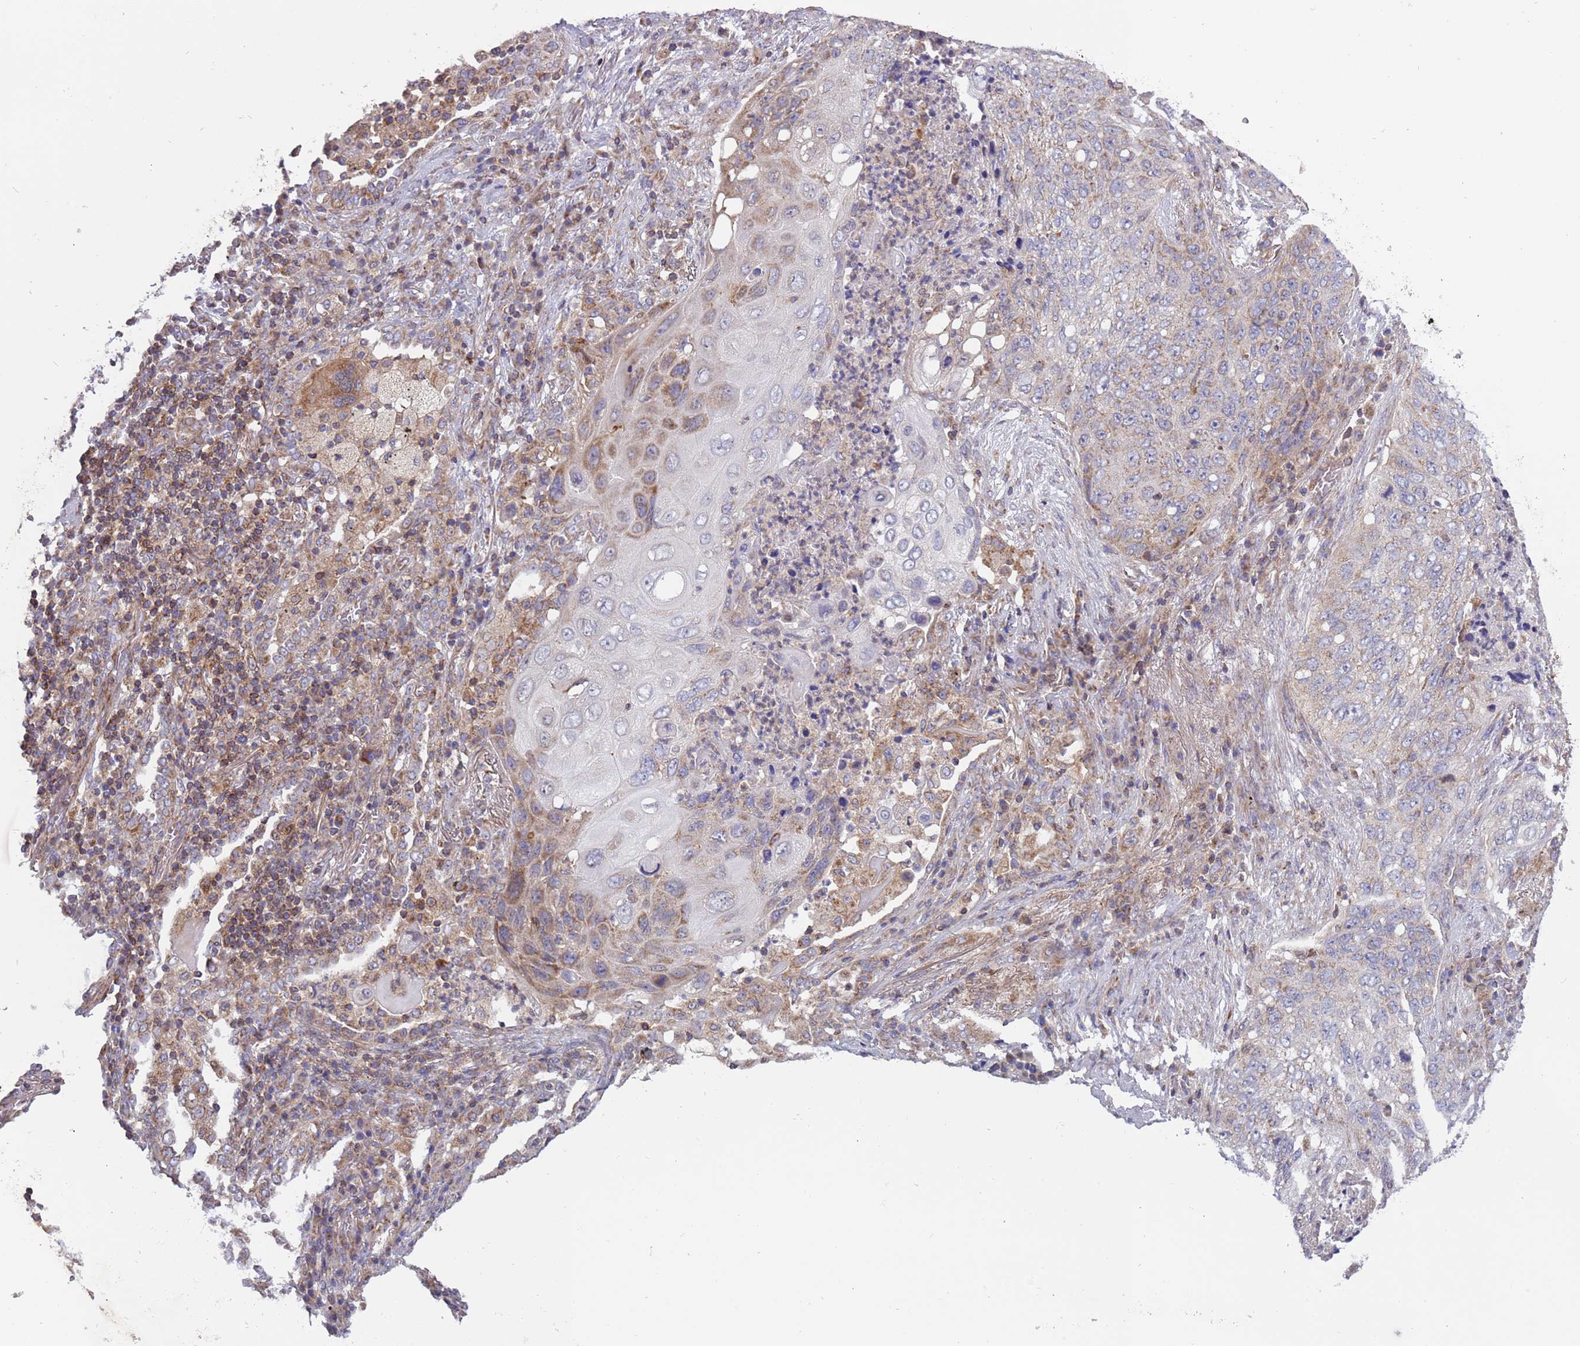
{"staining": {"intensity": "moderate", "quantity": "<25%", "location": "cytoplasmic/membranous"}, "tissue": "lung cancer", "cell_type": "Tumor cells", "image_type": "cancer", "snomed": [{"axis": "morphology", "description": "Squamous cell carcinoma, NOS"}, {"axis": "topography", "description": "Lung"}], "caption": "This histopathology image shows IHC staining of human lung cancer, with low moderate cytoplasmic/membranous expression in approximately <25% of tumor cells.", "gene": "IRS4", "patient": {"sex": "female", "age": 63}}